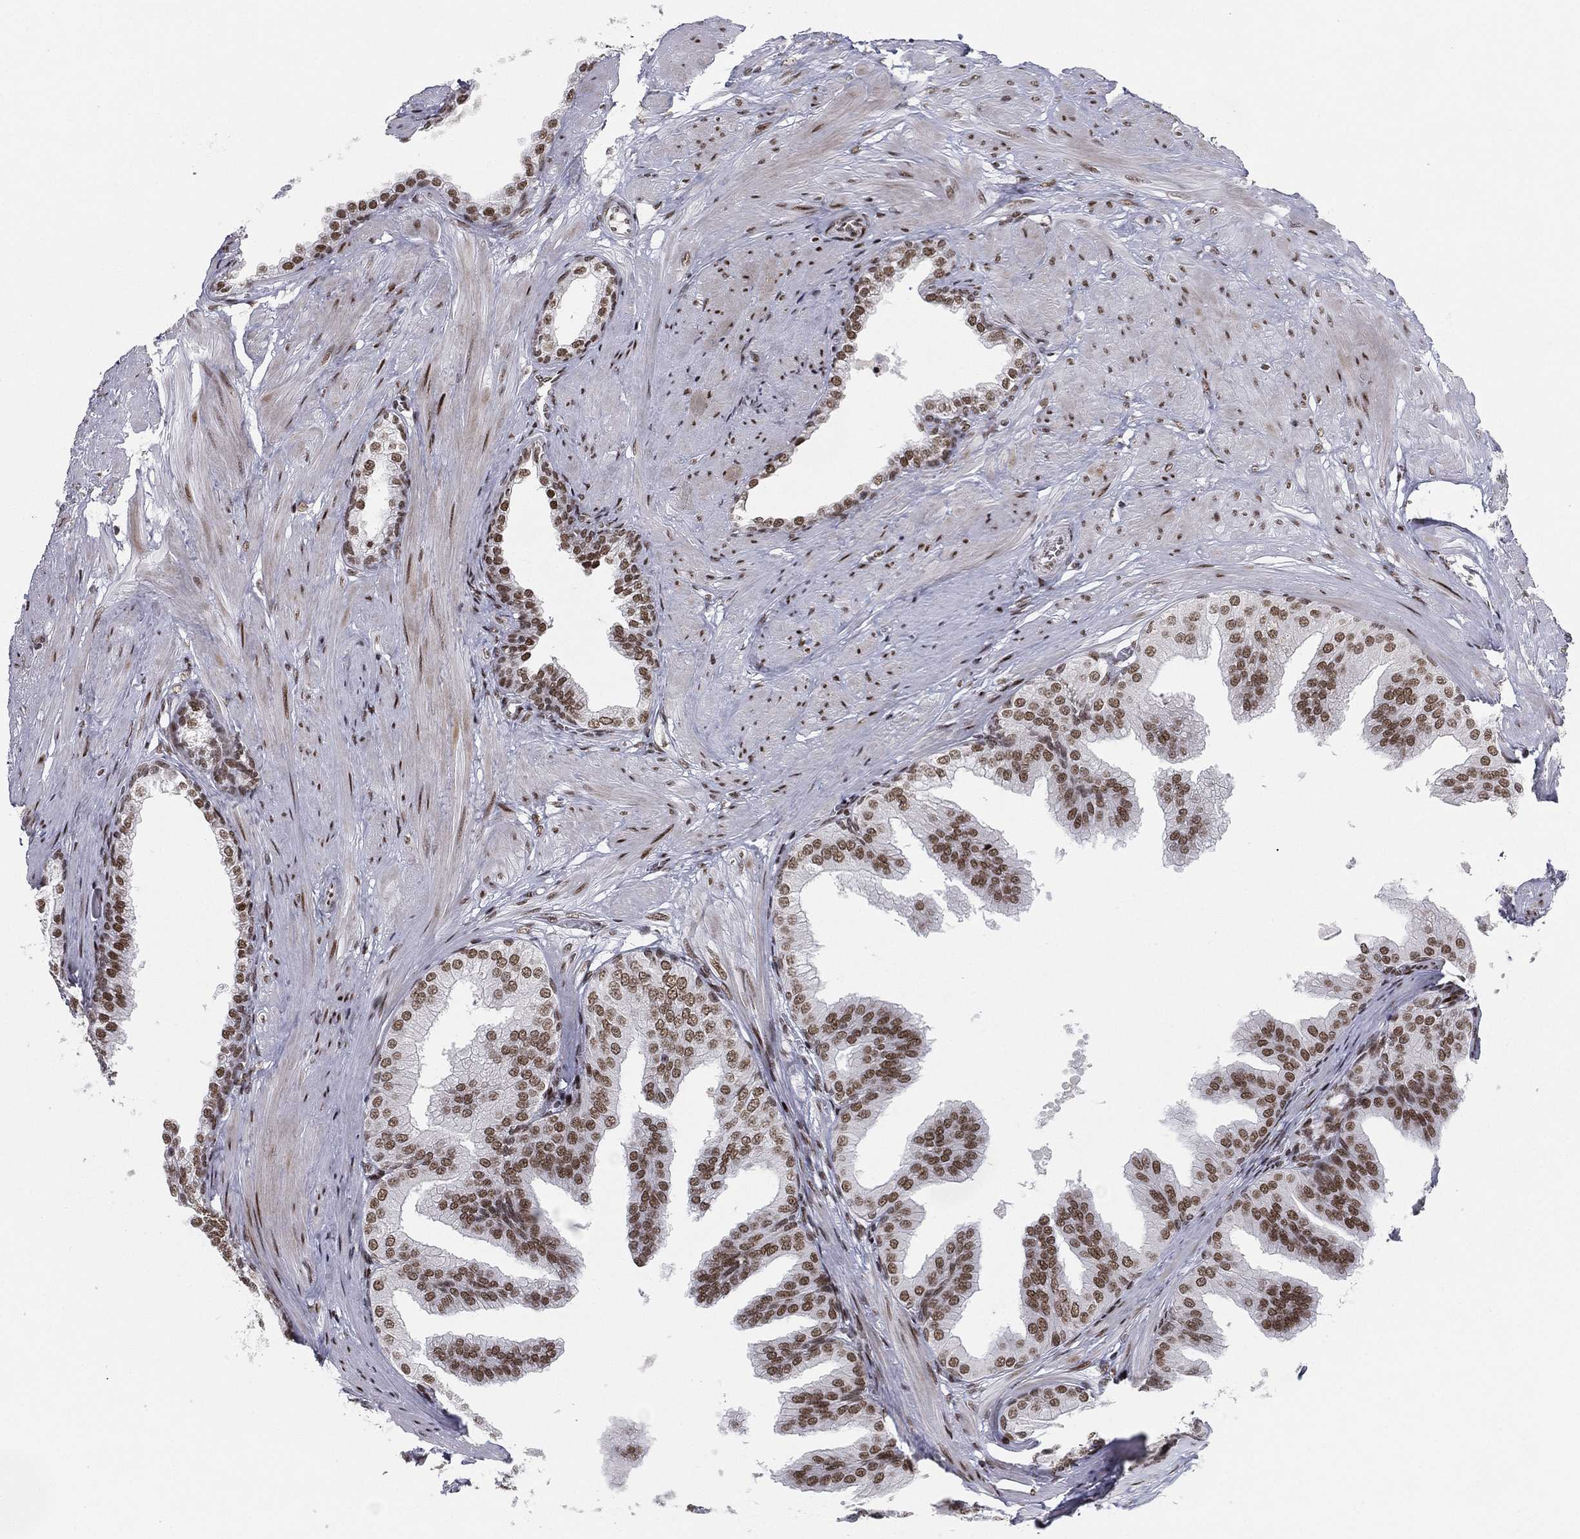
{"staining": {"intensity": "strong", "quantity": ">75%", "location": "nuclear"}, "tissue": "prostate cancer", "cell_type": "Tumor cells", "image_type": "cancer", "snomed": [{"axis": "morphology", "description": "Adenocarcinoma, NOS"}, {"axis": "topography", "description": "Prostate"}], "caption": "IHC photomicrograph of human adenocarcinoma (prostate) stained for a protein (brown), which displays high levels of strong nuclear staining in about >75% of tumor cells.", "gene": "RTF1", "patient": {"sex": "male", "age": 69}}